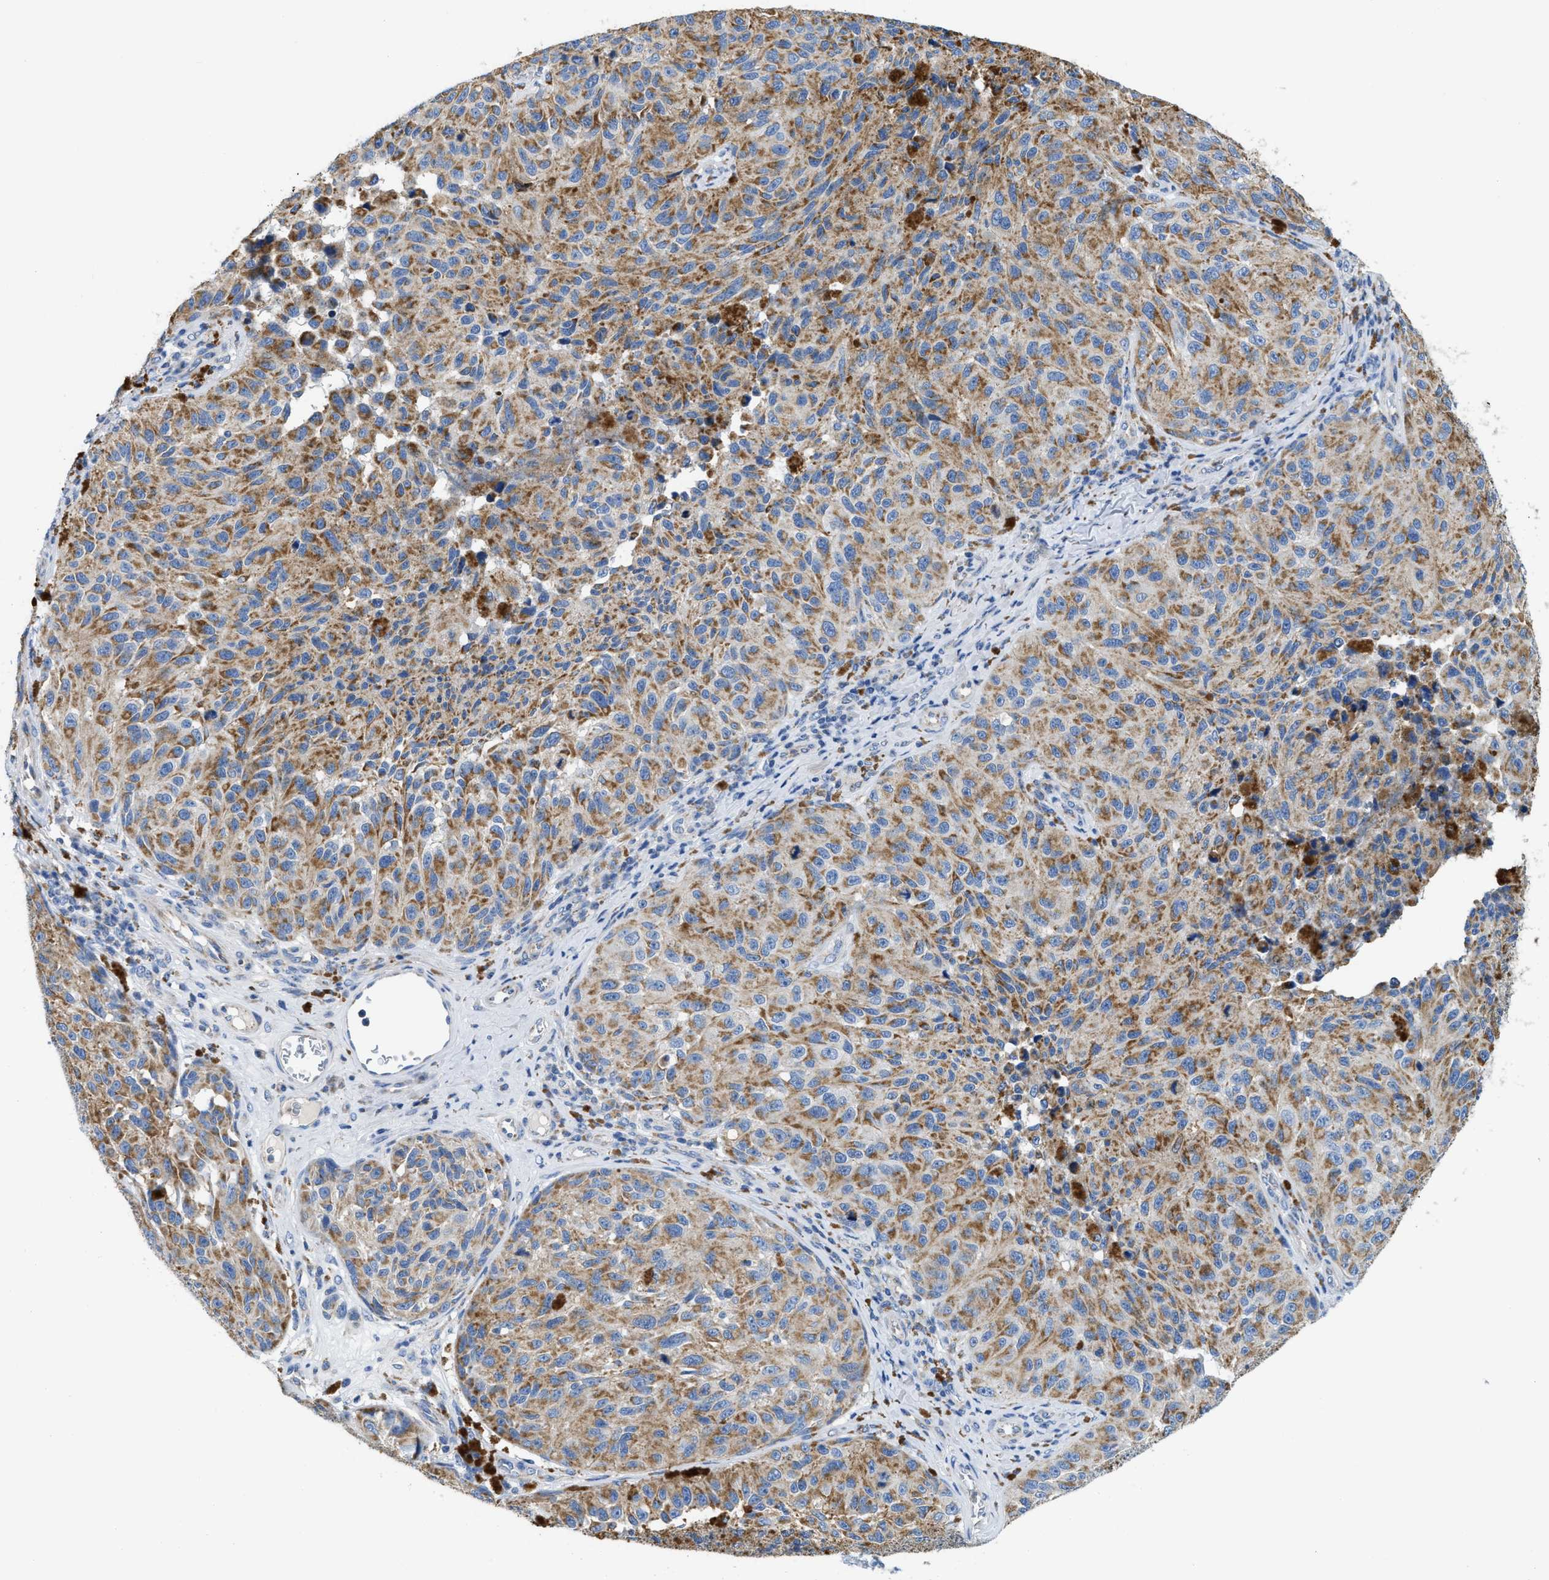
{"staining": {"intensity": "weak", "quantity": ">75%", "location": "cytoplasmic/membranous"}, "tissue": "melanoma", "cell_type": "Tumor cells", "image_type": "cancer", "snomed": [{"axis": "morphology", "description": "Malignant melanoma, NOS"}, {"axis": "topography", "description": "Skin"}], "caption": "Tumor cells exhibit low levels of weak cytoplasmic/membranous positivity in about >75% of cells in melanoma. The staining is performed using DAB brown chromogen to label protein expression. The nuclei are counter-stained blue using hematoxylin.", "gene": "SLC25A13", "patient": {"sex": "female", "age": 73}}